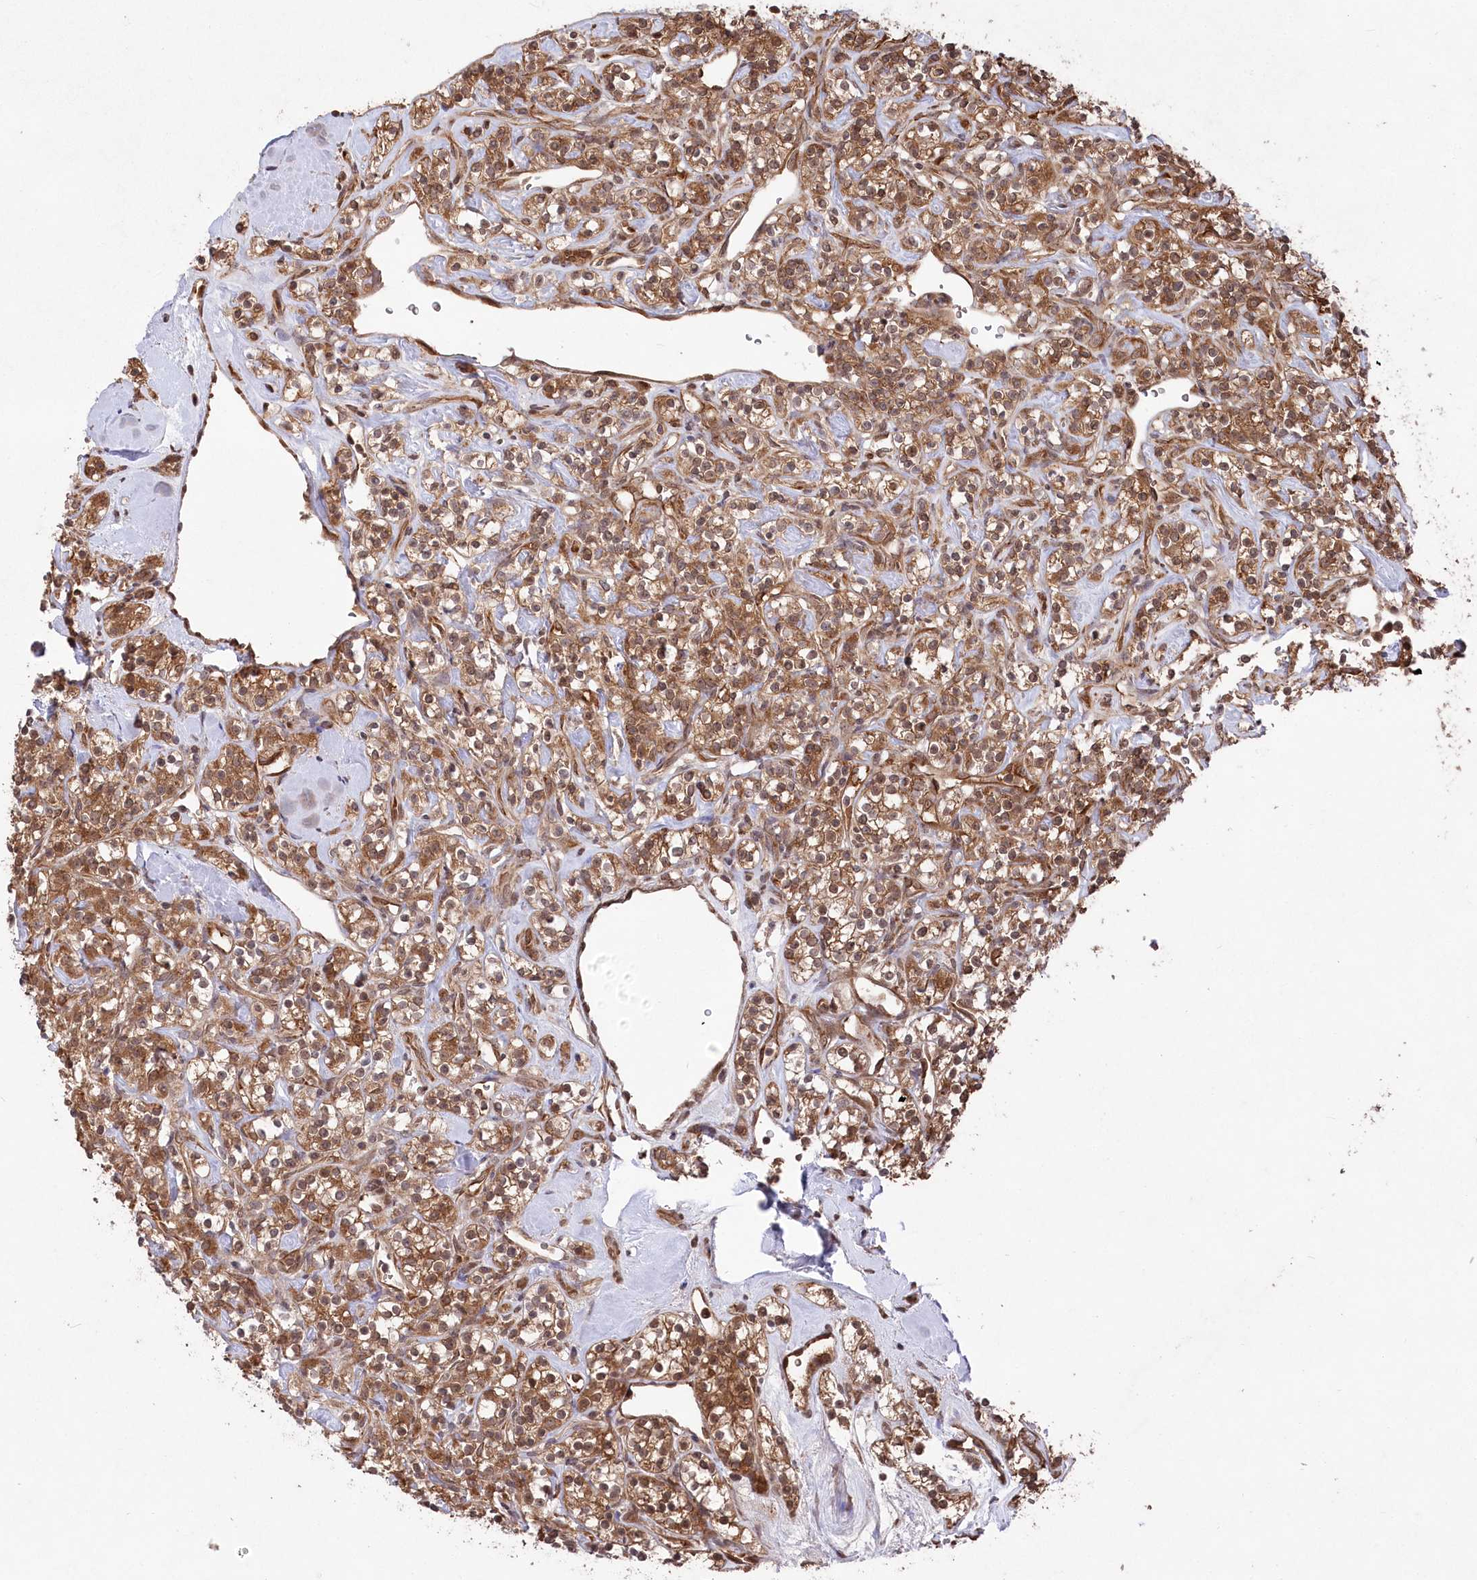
{"staining": {"intensity": "strong", "quantity": ">75%", "location": "cytoplasmic/membranous,nuclear"}, "tissue": "renal cancer", "cell_type": "Tumor cells", "image_type": "cancer", "snomed": [{"axis": "morphology", "description": "Adenocarcinoma, NOS"}, {"axis": "topography", "description": "Kidney"}], "caption": "Protein positivity by immunohistochemistry reveals strong cytoplasmic/membranous and nuclear positivity in approximately >75% of tumor cells in renal adenocarcinoma.", "gene": "PSMA1", "patient": {"sex": "male", "age": 77}}